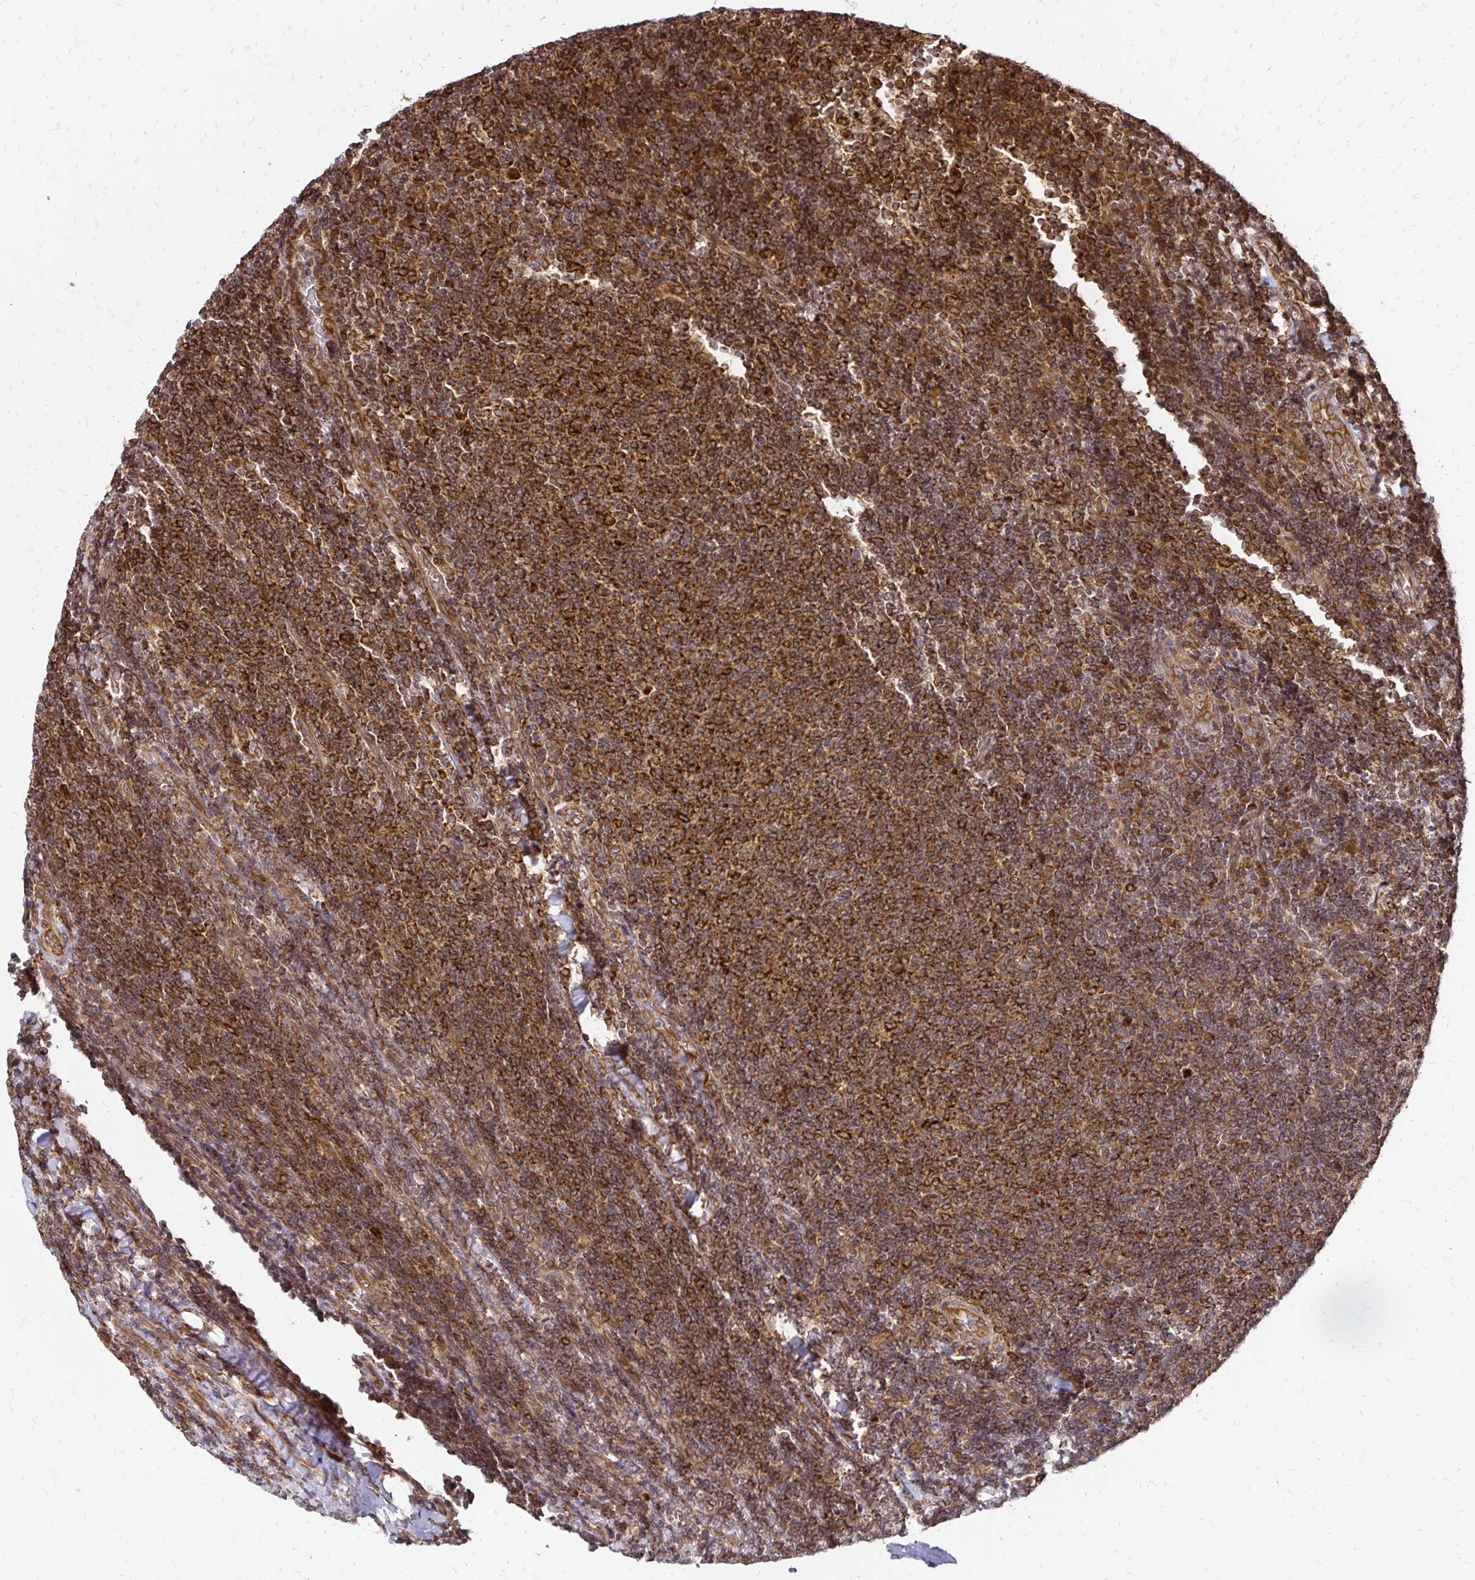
{"staining": {"intensity": "strong", "quantity": ">75%", "location": "cytoplasmic/membranous"}, "tissue": "lymphoma", "cell_type": "Tumor cells", "image_type": "cancer", "snomed": [{"axis": "morphology", "description": "Malignant lymphoma, non-Hodgkin's type, Low grade"}, {"axis": "topography", "description": "Lymph node"}], "caption": "This is an image of immunohistochemistry staining of low-grade malignant lymphoma, non-Hodgkin's type, which shows strong staining in the cytoplasmic/membranous of tumor cells.", "gene": "ZW10", "patient": {"sex": "male", "age": 52}}